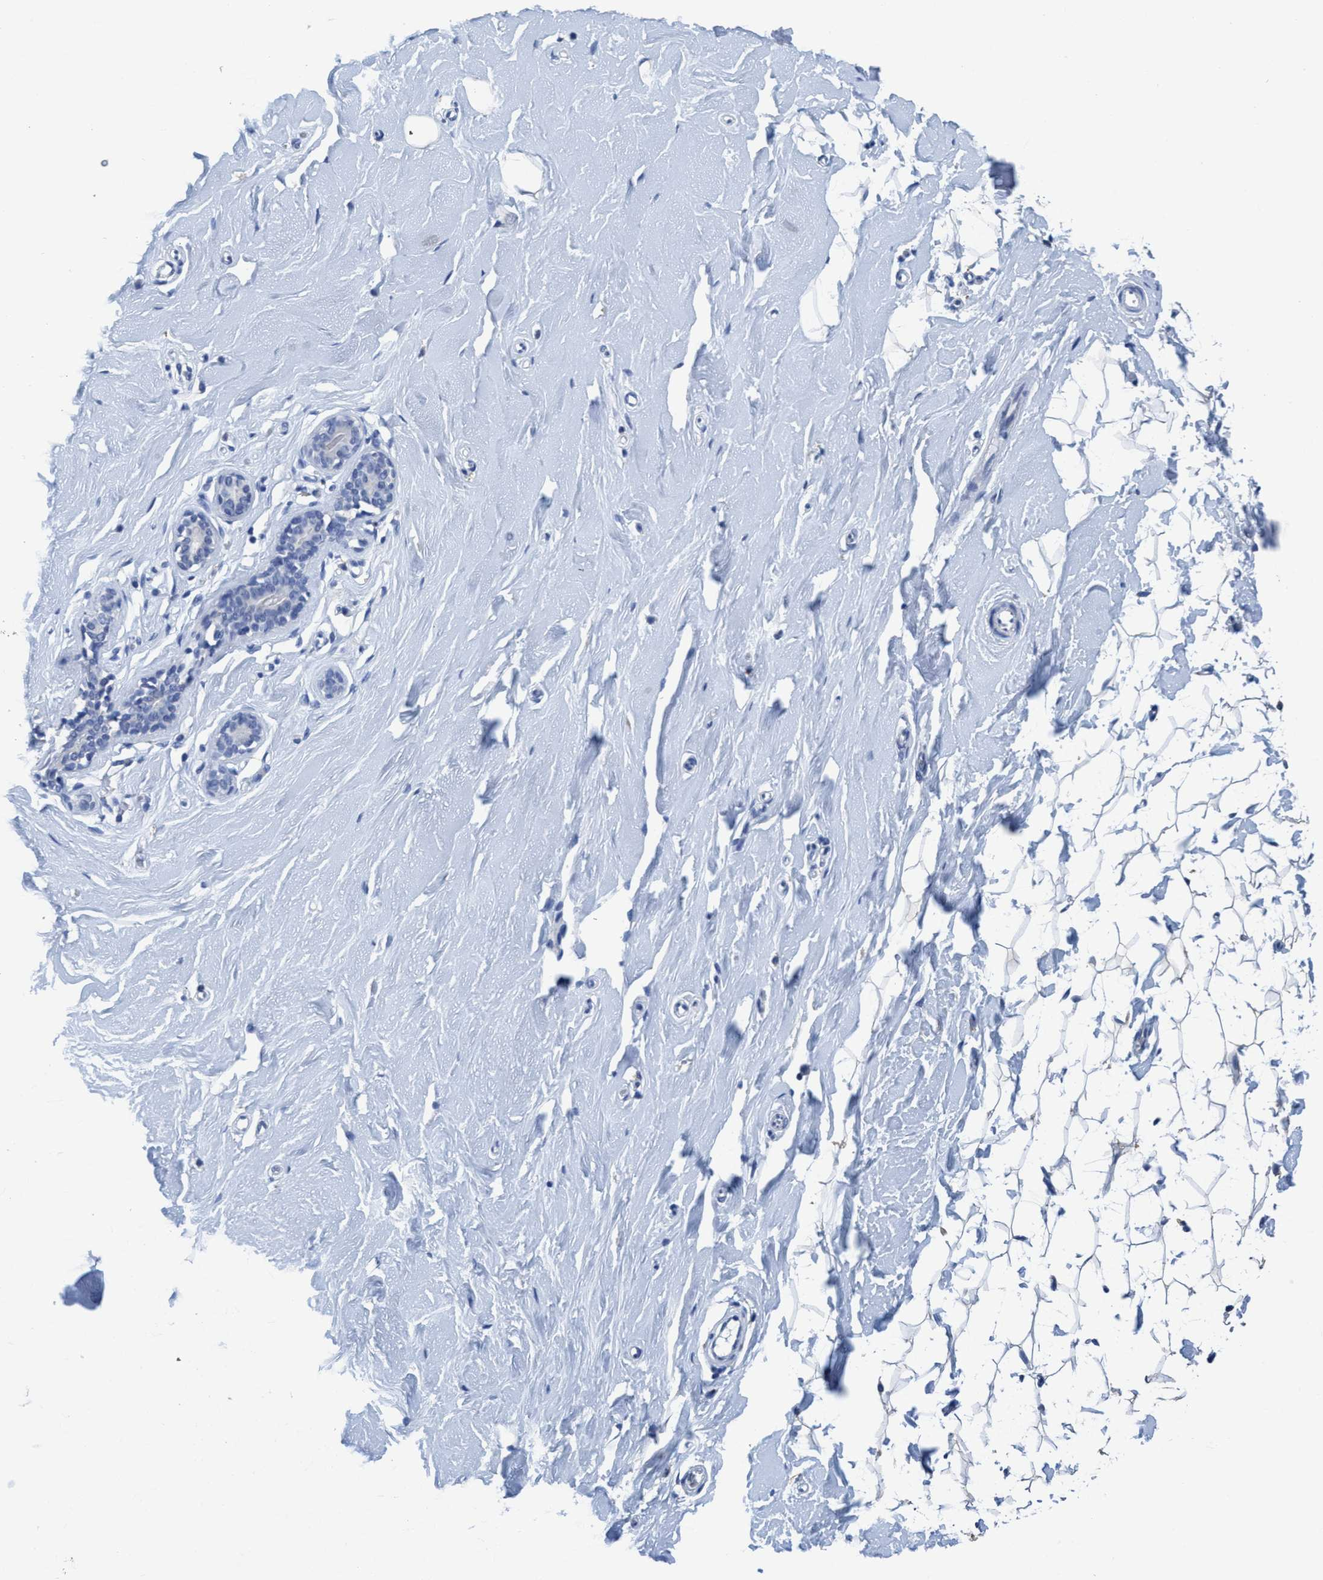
{"staining": {"intensity": "negative", "quantity": "none", "location": "none"}, "tissue": "breast", "cell_type": "Adipocytes", "image_type": "normal", "snomed": [{"axis": "morphology", "description": "Normal tissue, NOS"}, {"axis": "topography", "description": "Breast"}], "caption": "There is no significant staining in adipocytes of breast. (DAB (3,3'-diaminobenzidine) immunohistochemistry, high magnification).", "gene": "DNAI1", "patient": {"sex": "female", "age": 23}}